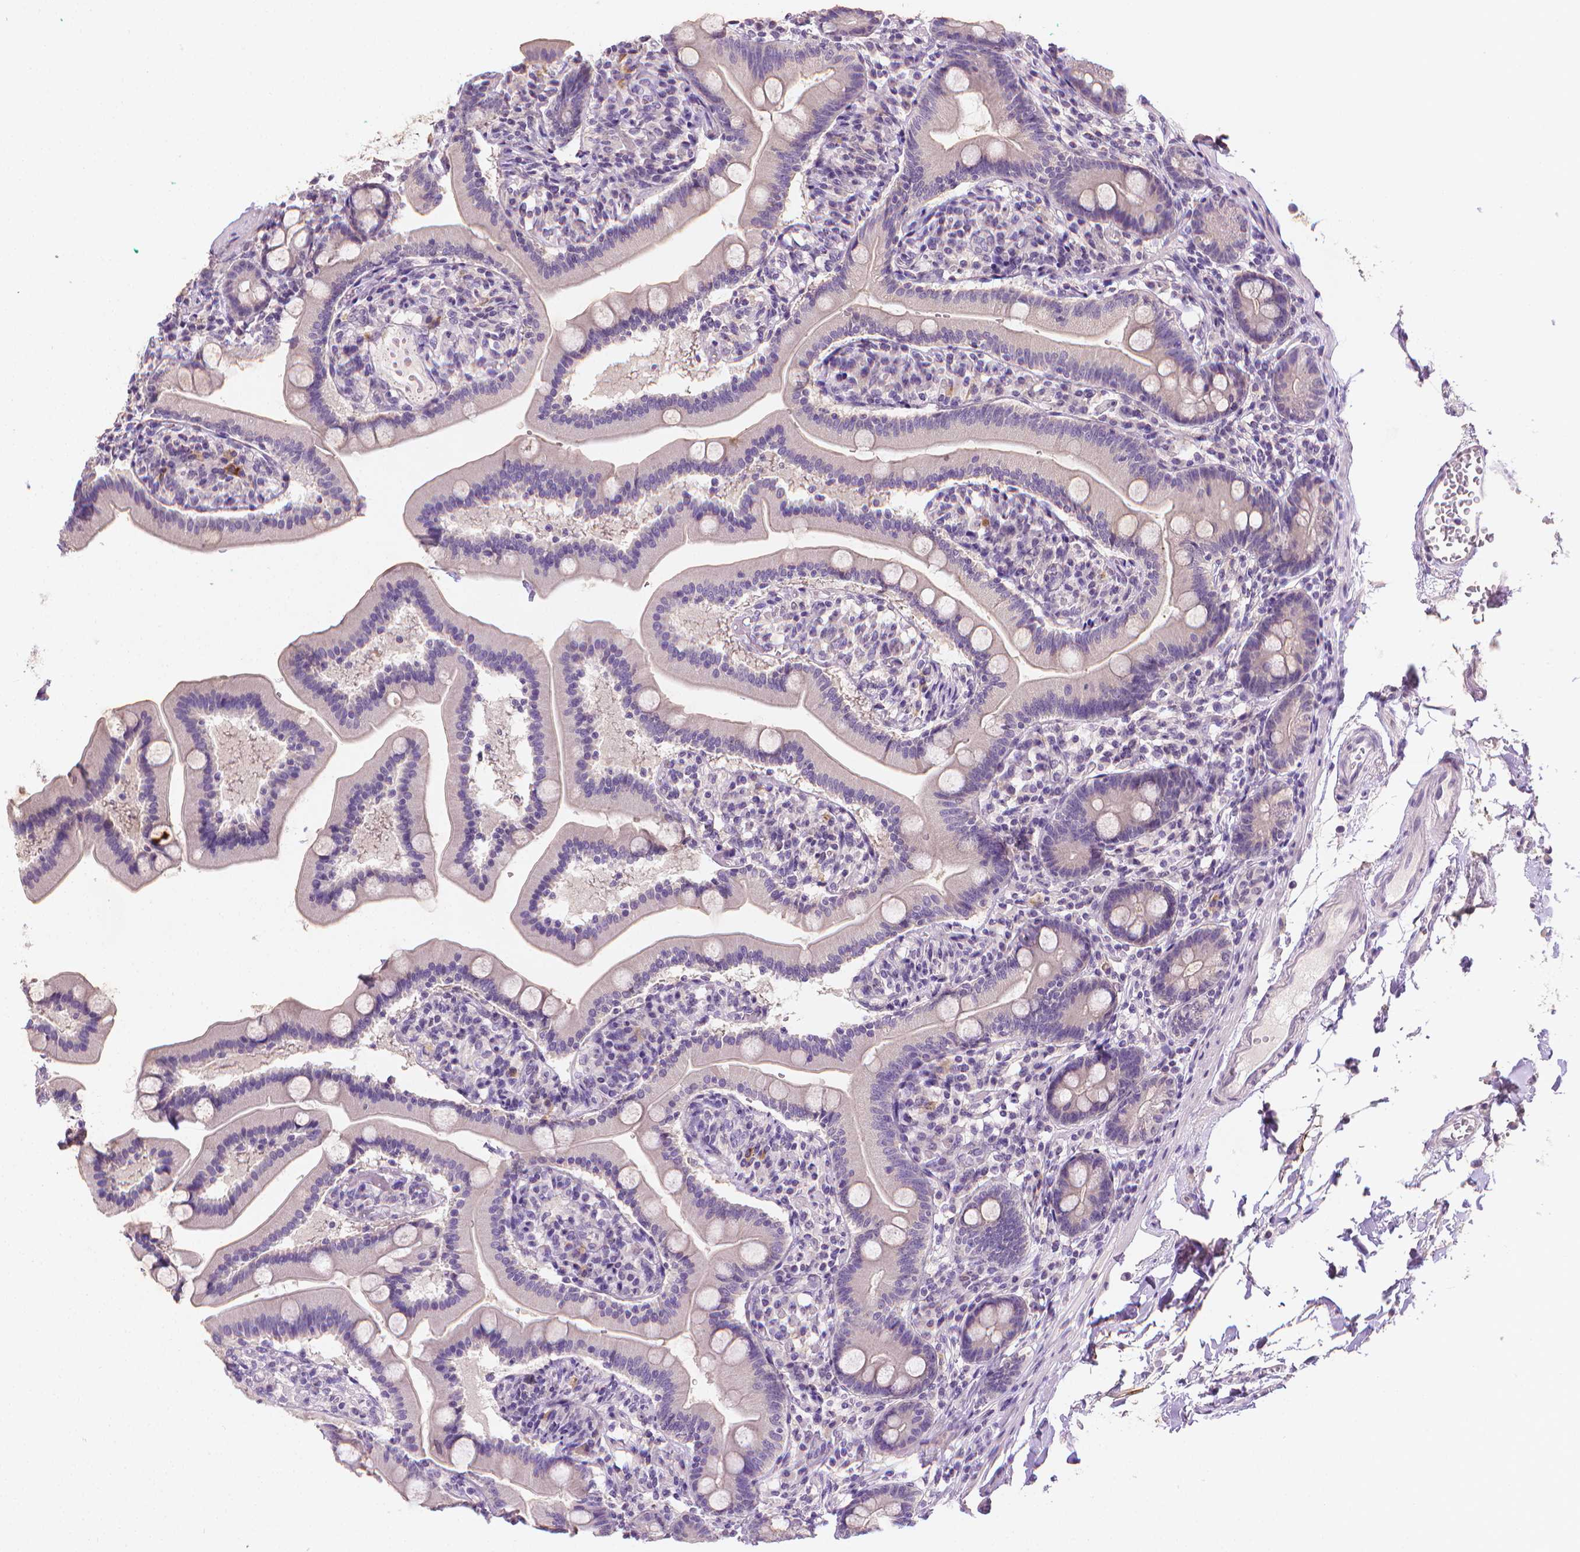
{"staining": {"intensity": "negative", "quantity": "none", "location": "none"}, "tissue": "duodenum", "cell_type": "Glandular cells", "image_type": "normal", "snomed": [{"axis": "morphology", "description": "Normal tissue, NOS"}, {"axis": "topography", "description": "Duodenum"}], "caption": "This is a micrograph of IHC staining of normal duodenum, which shows no positivity in glandular cells. (Brightfield microscopy of DAB (3,3'-diaminobenzidine) IHC at high magnification).", "gene": "FASN", "patient": {"sex": "female", "age": 67}}